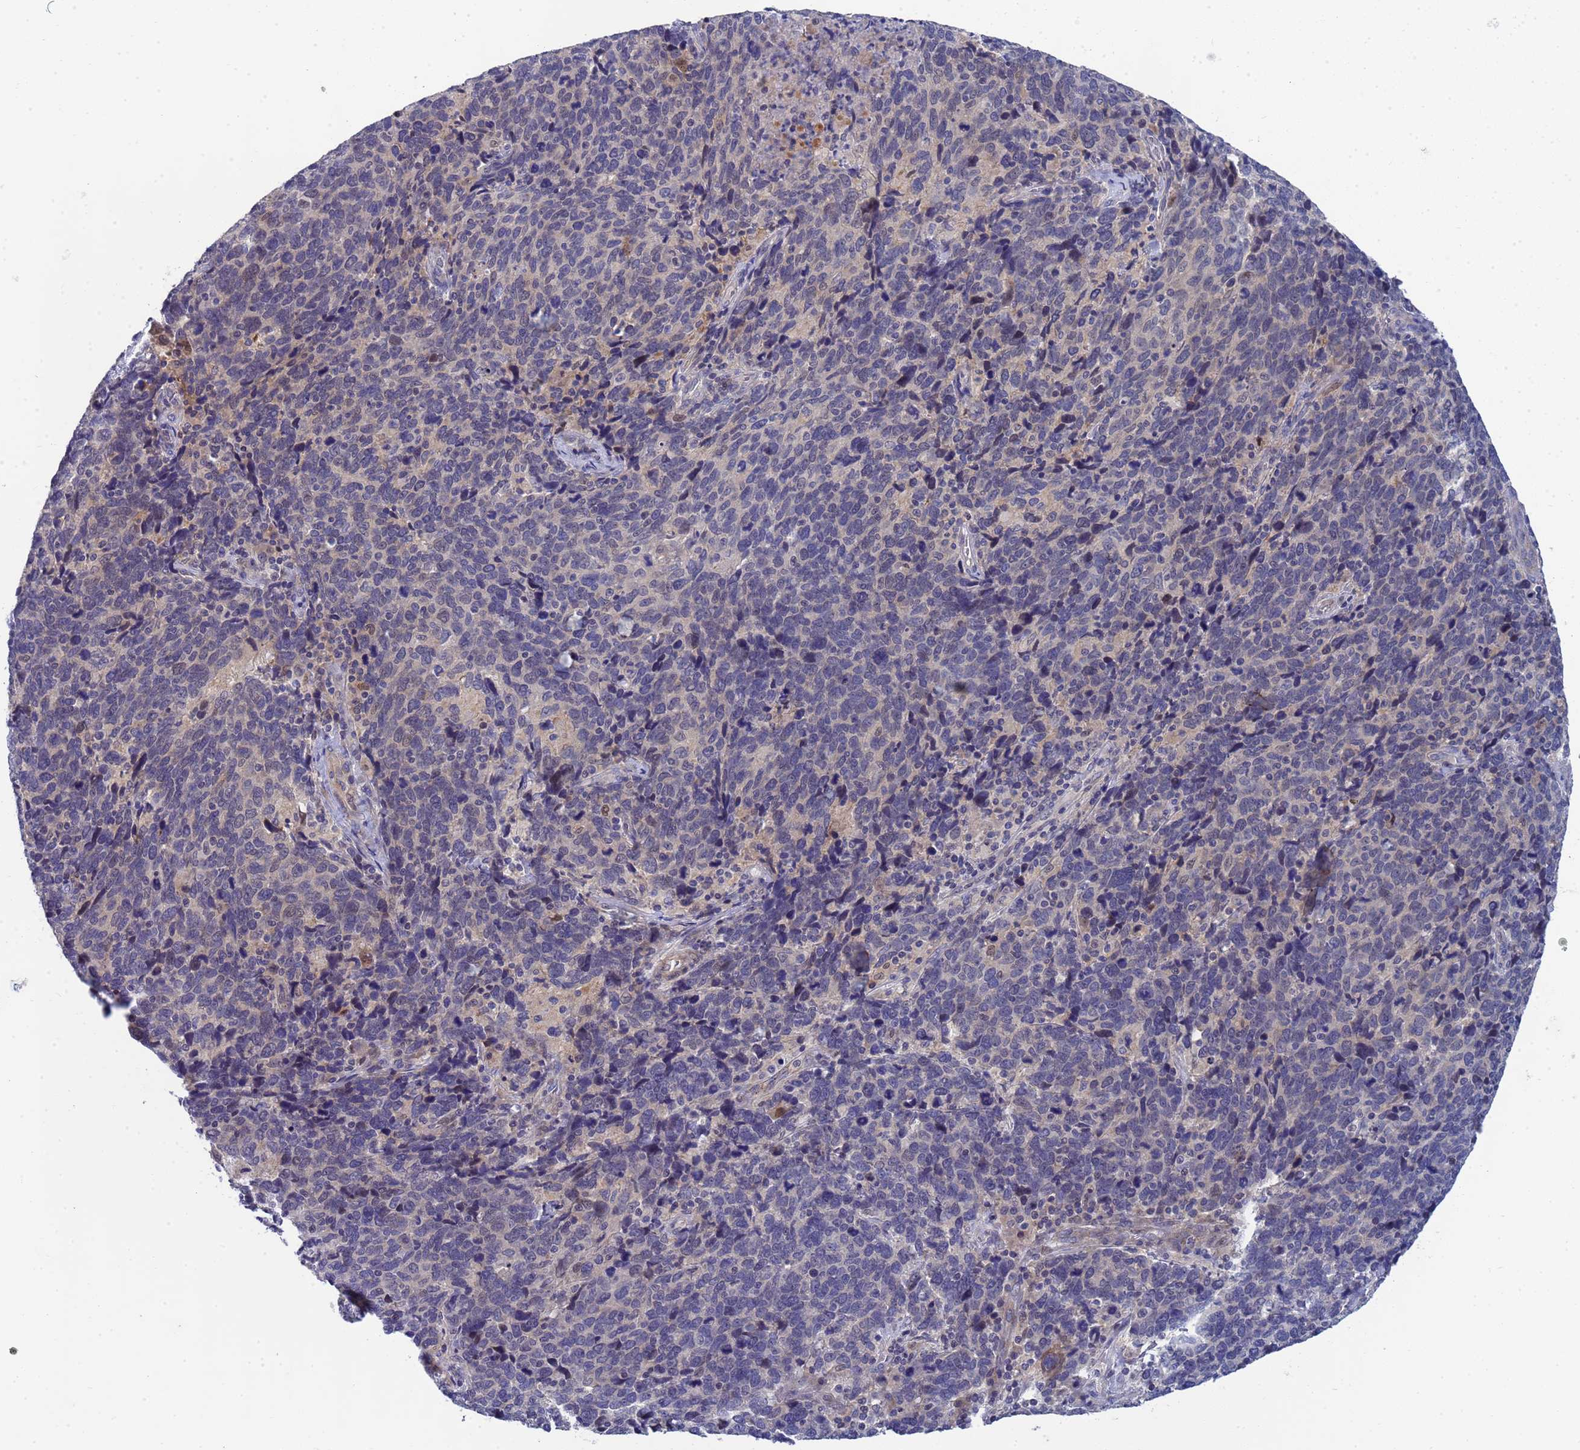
{"staining": {"intensity": "weak", "quantity": "<25%", "location": "cytoplasmic/membranous"}, "tissue": "cervical cancer", "cell_type": "Tumor cells", "image_type": "cancer", "snomed": [{"axis": "morphology", "description": "Squamous cell carcinoma, NOS"}, {"axis": "topography", "description": "Cervix"}], "caption": "Immunohistochemistry (IHC) photomicrograph of human squamous cell carcinoma (cervical) stained for a protein (brown), which demonstrates no positivity in tumor cells.", "gene": "ENOSF1", "patient": {"sex": "female", "age": 41}}